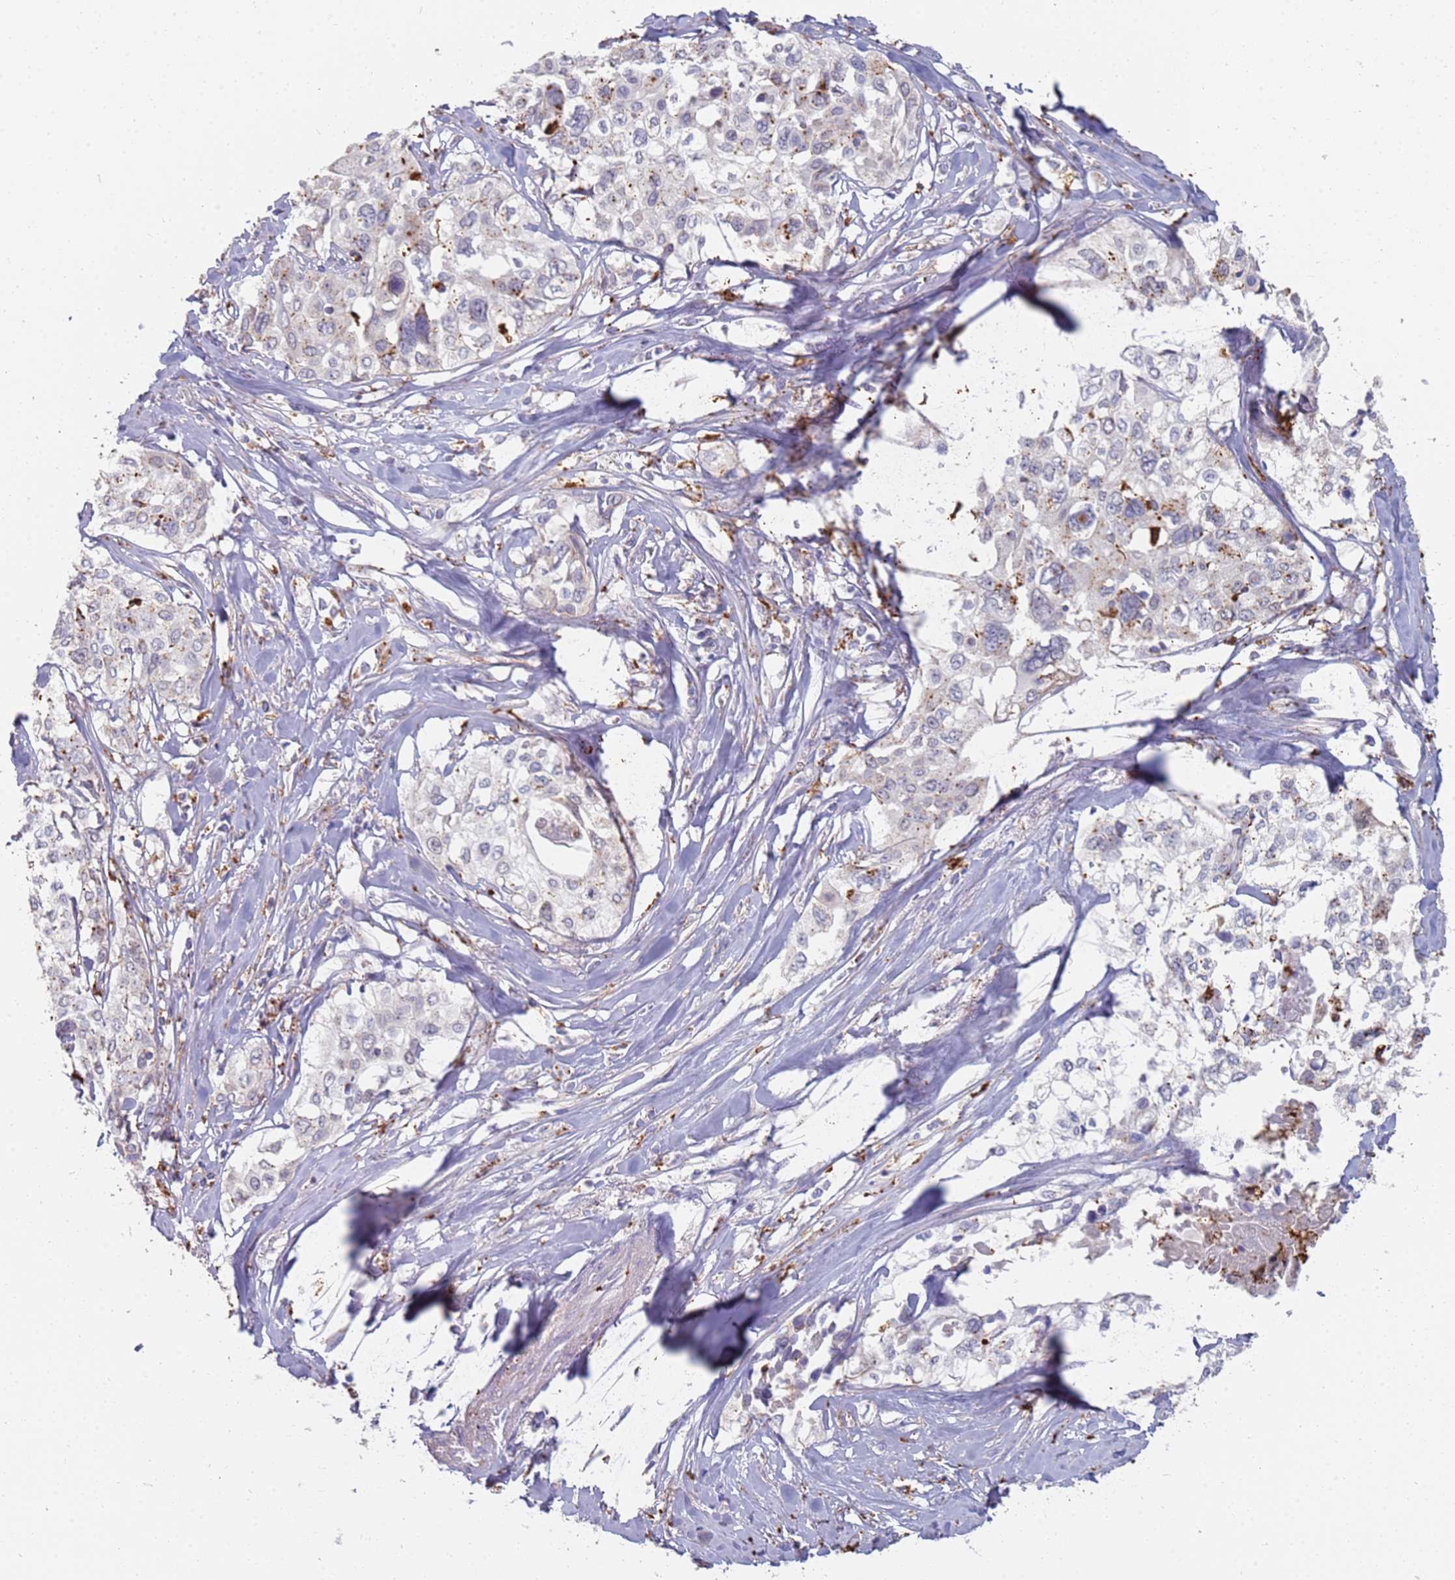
{"staining": {"intensity": "weak", "quantity": "<25%", "location": "cytoplasmic/membranous"}, "tissue": "cervical cancer", "cell_type": "Tumor cells", "image_type": "cancer", "snomed": [{"axis": "morphology", "description": "Squamous cell carcinoma, NOS"}, {"axis": "topography", "description": "Cervix"}], "caption": "Protein analysis of cervical cancer demonstrates no significant expression in tumor cells.", "gene": "TMEM229B", "patient": {"sex": "female", "age": 31}}